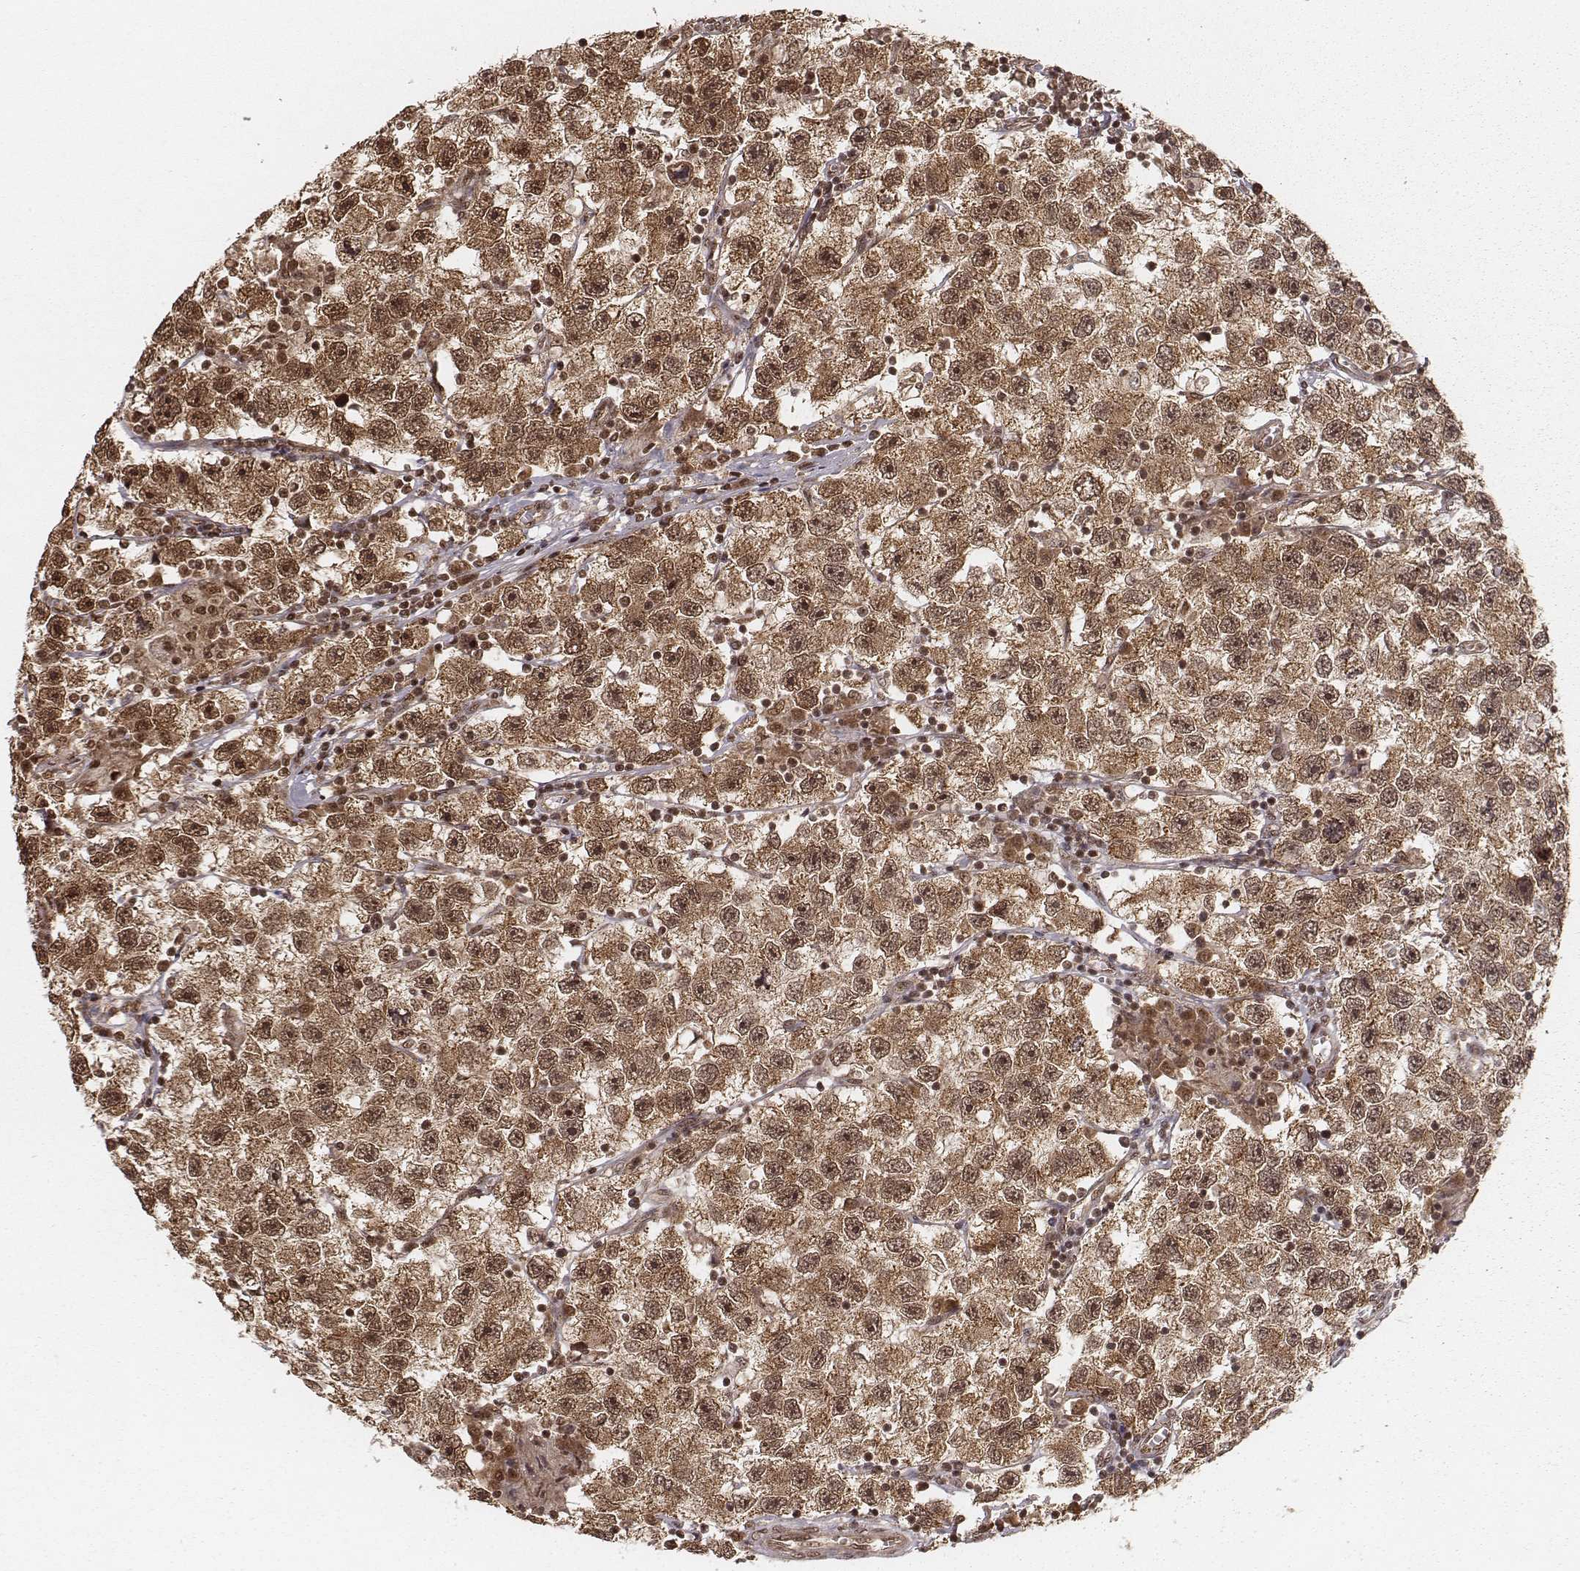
{"staining": {"intensity": "moderate", "quantity": ">75%", "location": "cytoplasmic/membranous,nuclear"}, "tissue": "testis cancer", "cell_type": "Tumor cells", "image_type": "cancer", "snomed": [{"axis": "morphology", "description": "Seminoma, NOS"}, {"axis": "topography", "description": "Testis"}], "caption": "Seminoma (testis) stained with a protein marker demonstrates moderate staining in tumor cells.", "gene": "NFX1", "patient": {"sex": "male", "age": 26}}